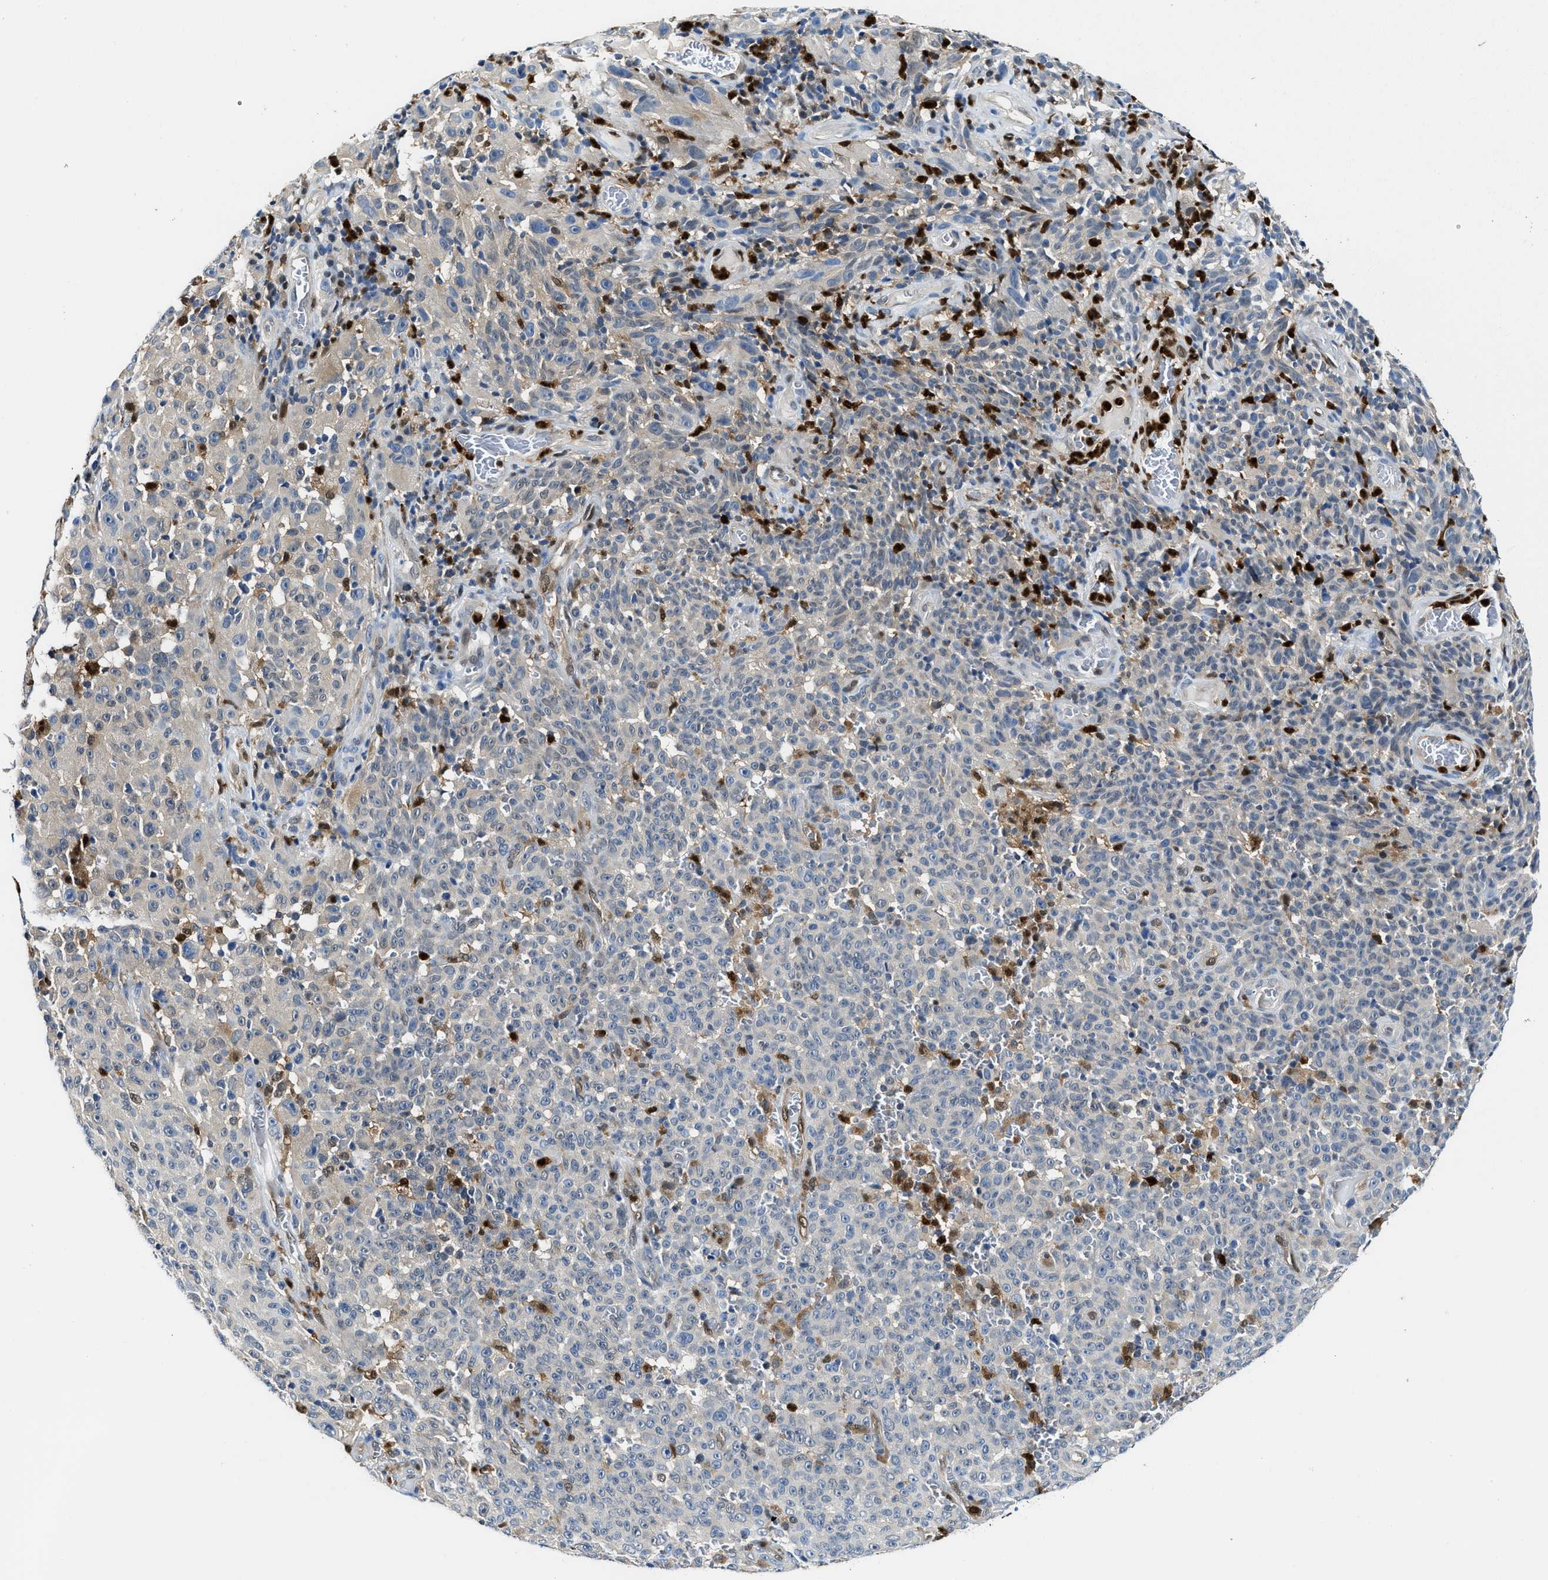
{"staining": {"intensity": "negative", "quantity": "none", "location": "none"}, "tissue": "melanoma", "cell_type": "Tumor cells", "image_type": "cancer", "snomed": [{"axis": "morphology", "description": "Malignant melanoma, NOS"}, {"axis": "topography", "description": "Skin"}], "caption": "This is a photomicrograph of immunohistochemistry (IHC) staining of melanoma, which shows no expression in tumor cells.", "gene": "LTA4H", "patient": {"sex": "female", "age": 82}}